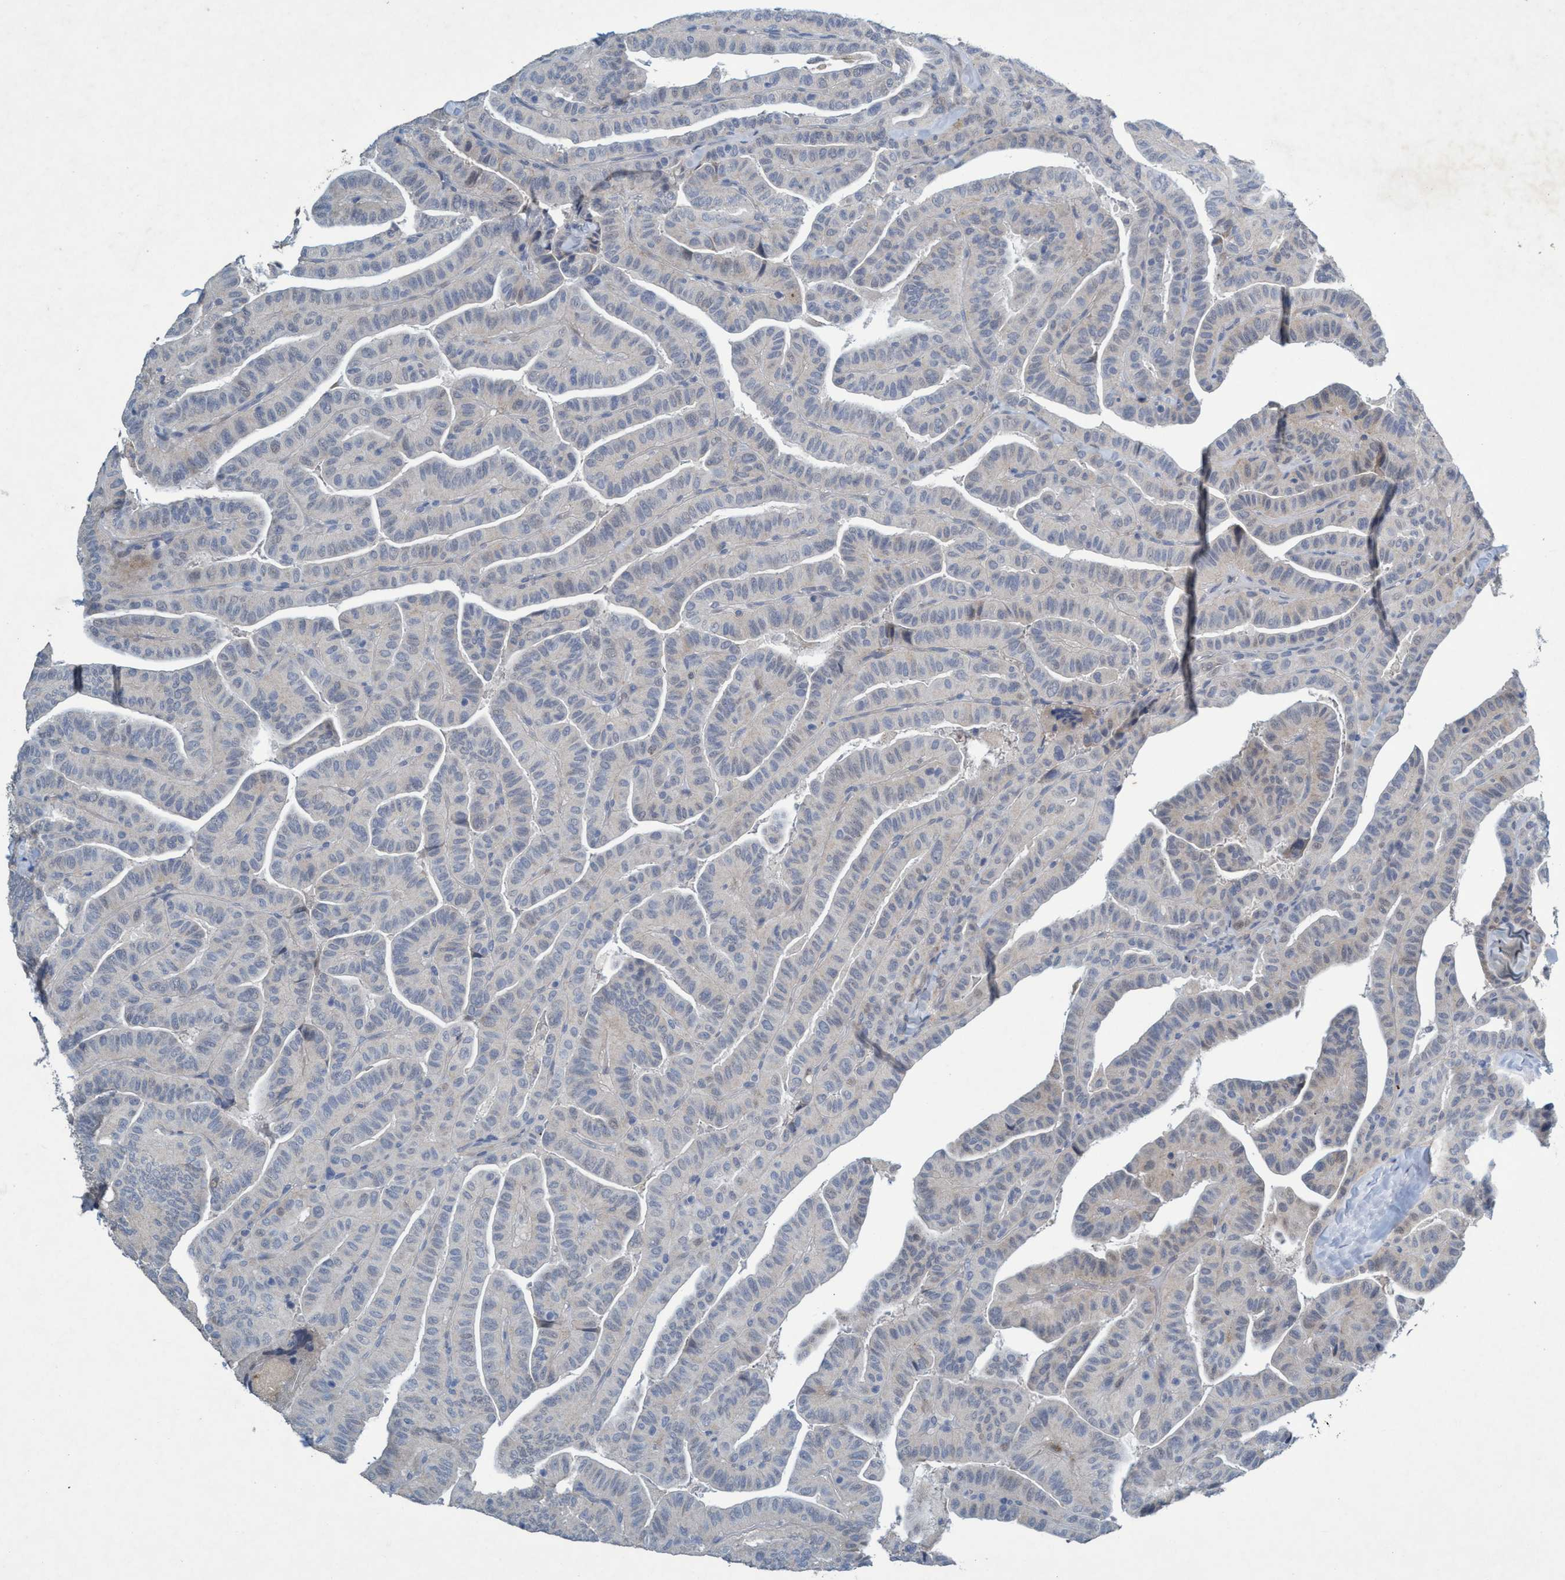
{"staining": {"intensity": "negative", "quantity": "none", "location": "none"}, "tissue": "thyroid cancer", "cell_type": "Tumor cells", "image_type": "cancer", "snomed": [{"axis": "morphology", "description": "Papillary adenocarcinoma, NOS"}, {"axis": "topography", "description": "Thyroid gland"}], "caption": "Histopathology image shows no protein expression in tumor cells of thyroid papillary adenocarcinoma tissue. (Stains: DAB (3,3'-diaminobenzidine) immunohistochemistry (IHC) with hematoxylin counter stain, Microscopy: brightfield microscopy at high magnification).", "gene": "RNF208", "patient": {"sex": "male", "age": 77}}